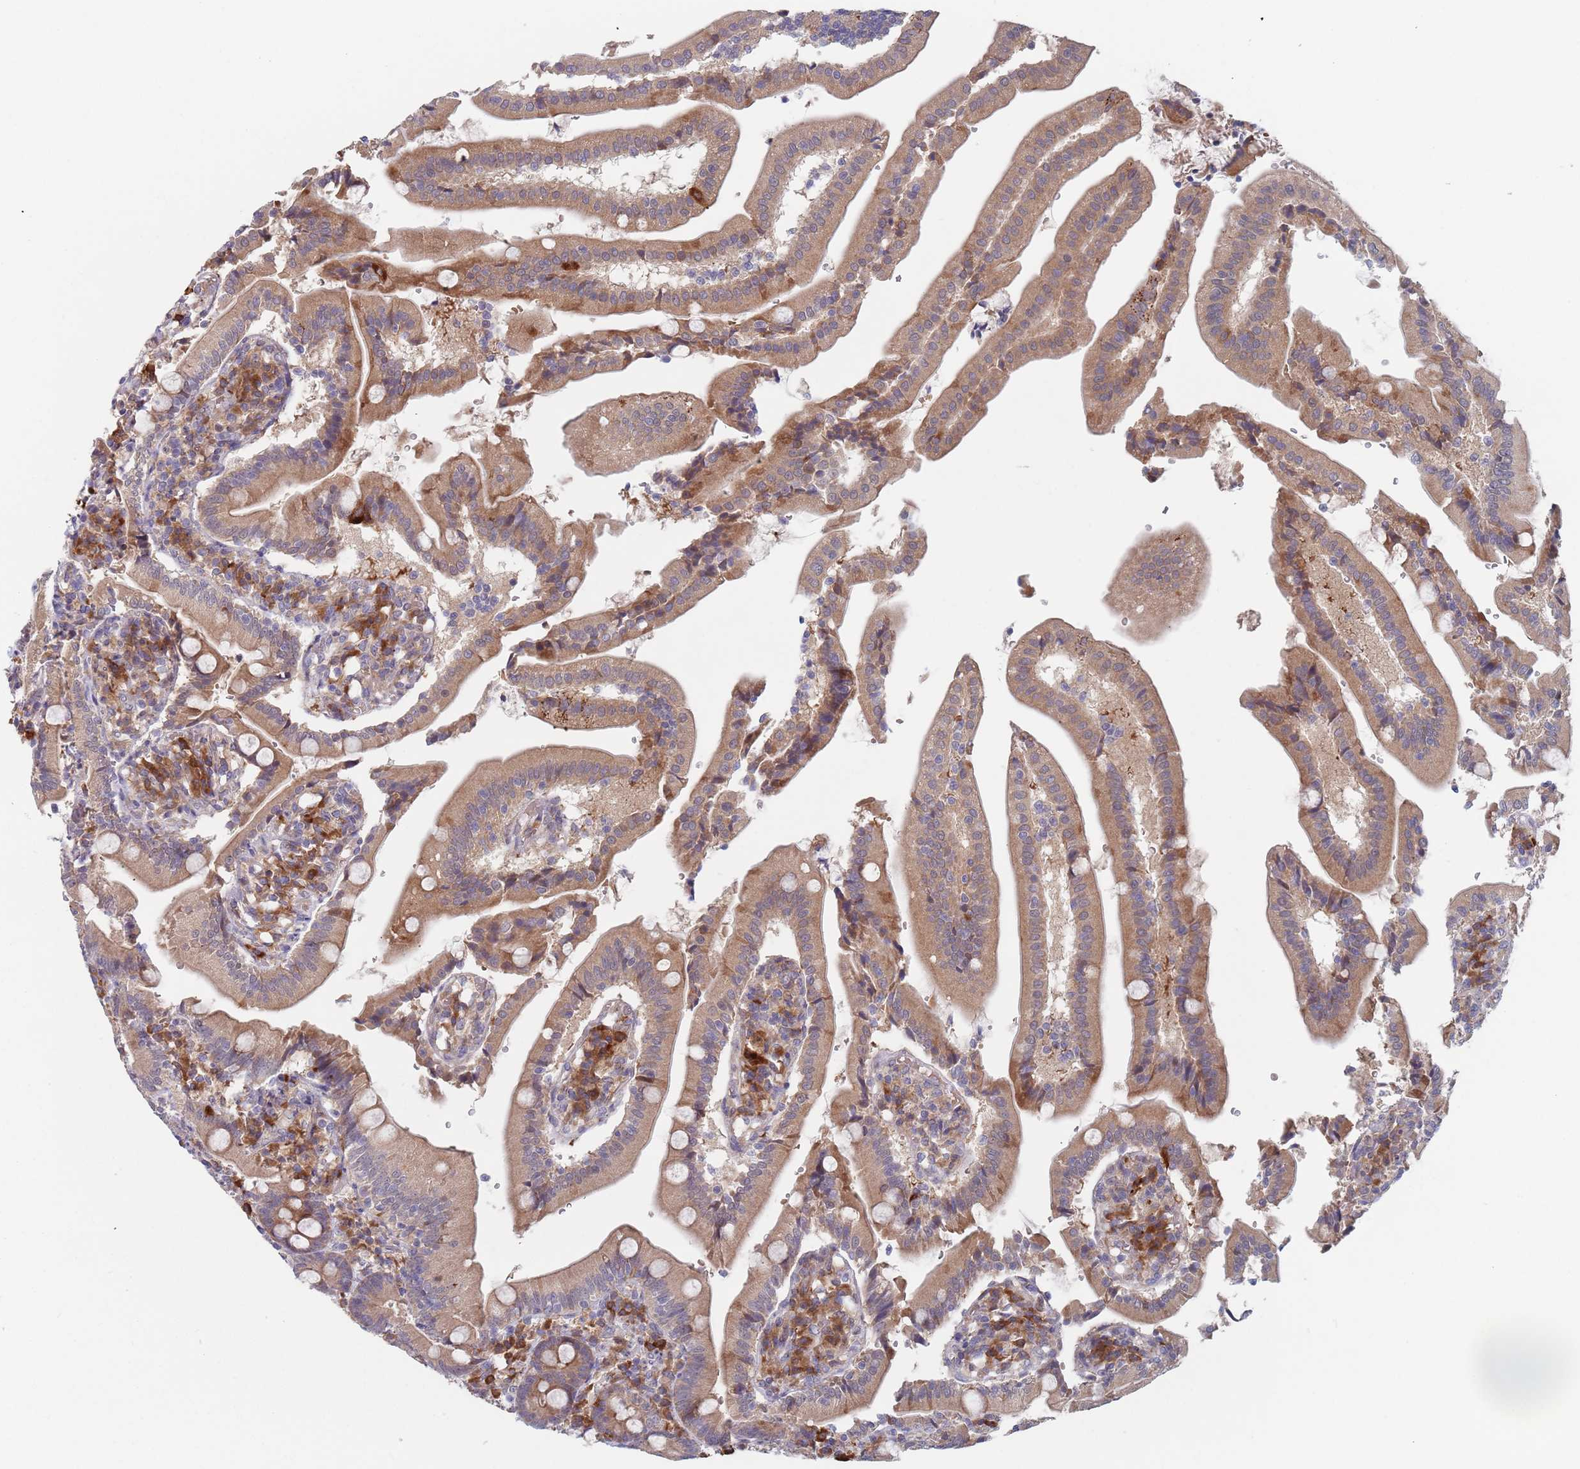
{"staining": {"intensity": "moderate", "quantity": ">75%", "location": "cytoplasmic/membranous"}, "tissue": "duodenum", "cell_type": "Glandular cells", "image_type": "normal", "snomed": [{"axis": "morphology", "description": "Normal tissue, NOS"}, {"axis": "topography", "description": "Duodenum"}], "caption": "Immunohistochemical staining of normal human duodenum demonstrates >75% levels of moderate cytoplasmic/membranous protein positivity in approximately >75% of glandular cells.", "gene": "ZNF140", "patient": {"sex": "female", "age": 67}}